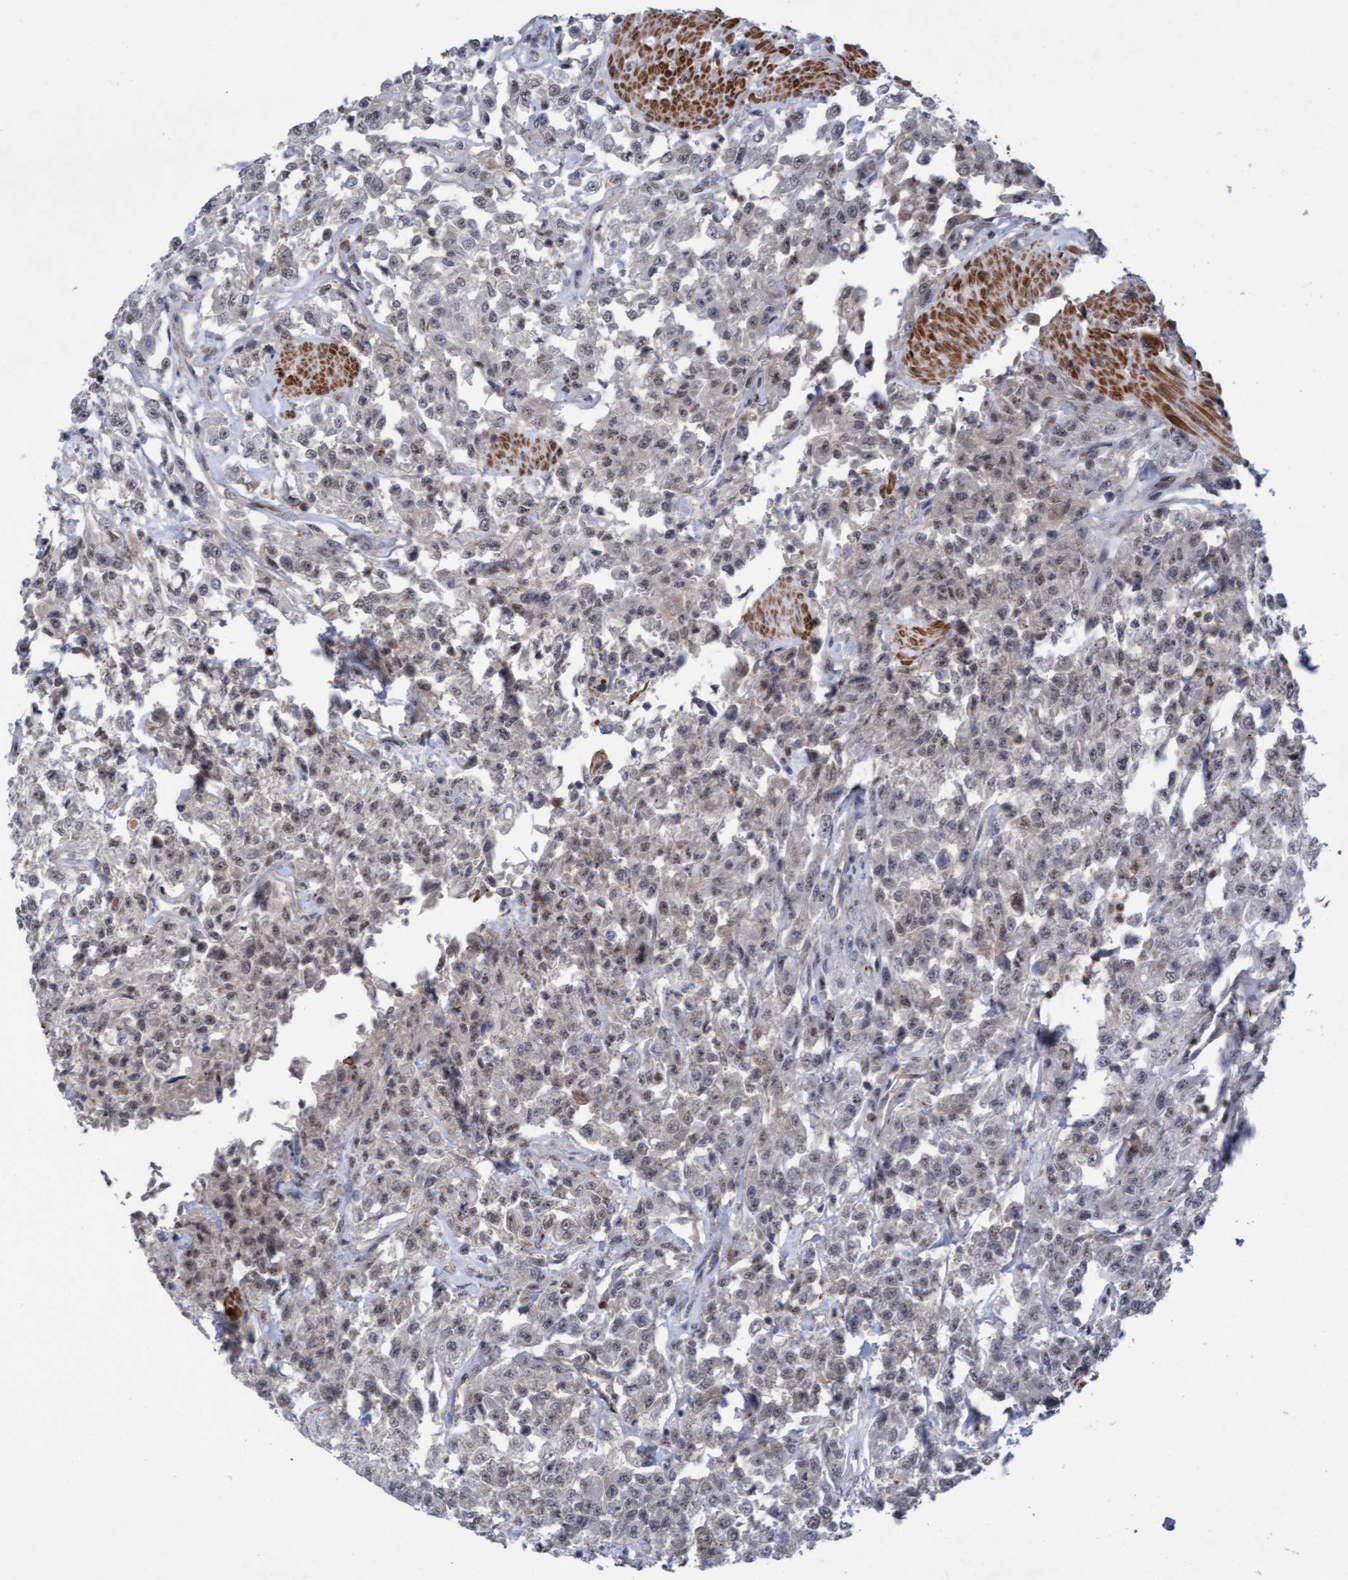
{"staining": {"intensity": "weak", "quantity": "<25%", "location": "nuclear"}, "tissue": "urothelial cancer", "cell_type": "Tumor cells", "image_type": "cancer", "snomed": [{"axis": "morphology", "description": "Urothelial carcinoma, High grade"}, {"axis": "topography", "description": "Urinary bladder"}], "caption": "A histopathology image of urothelial cancer stained for a protein shows no brown staining in tumor cells. (DAB (3,3'-diaminobenzidine) immunohistochemistry visualized using brightfield microscopy, high magnification).", "gene": "RAP1GAP2", "patient": {"sex": "male", "age": 46}}